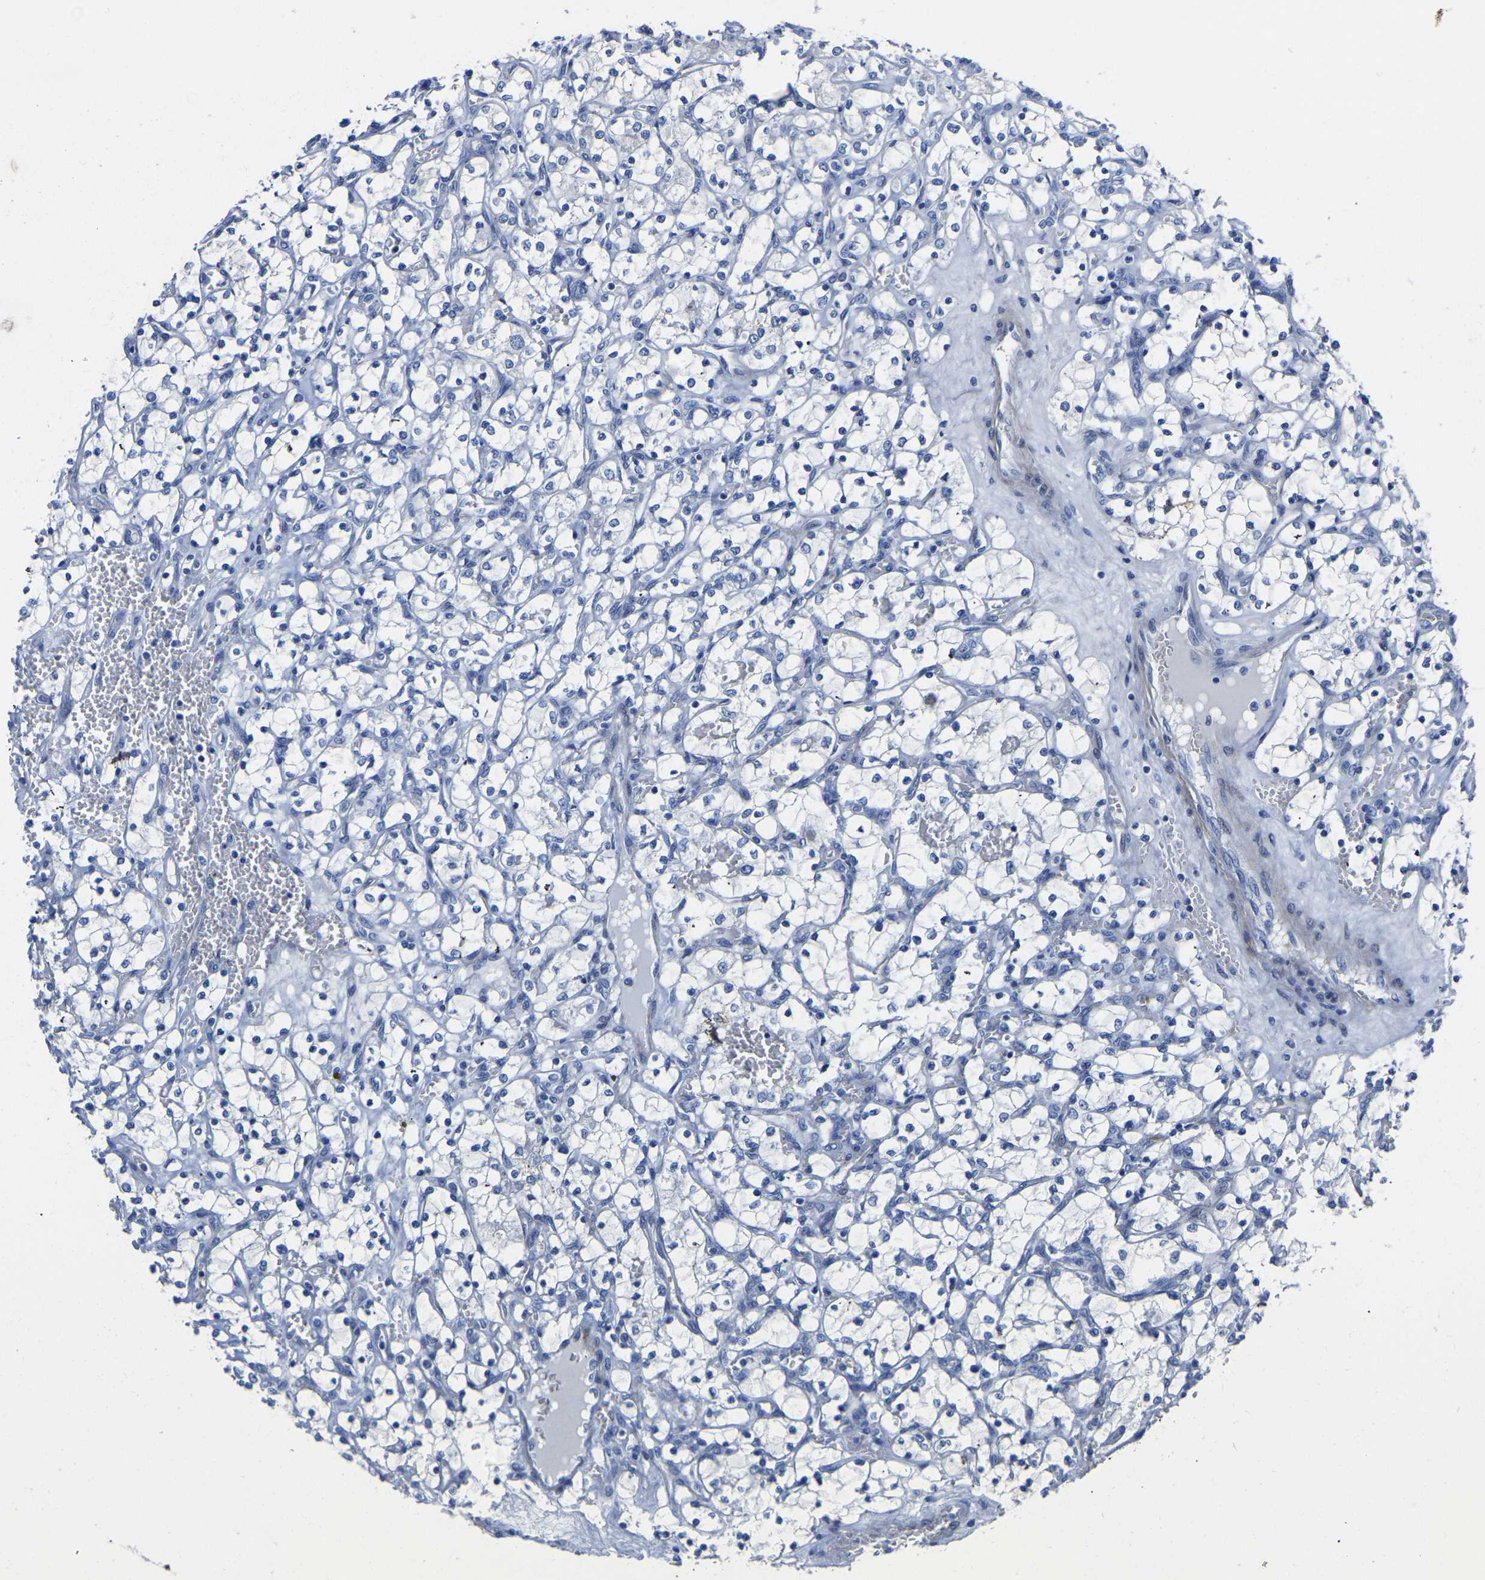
{"staining": {"intensity": "negative", "quantity": "none", "location": "none"}, "tissue": "renal cancer", "cell_type": "Tumor cells", "image_type": "cancer", "snomed": [{"axis": "morphology", "description": "Adenocarcinoma, NOS"}, {"axis": "topography", "description": "Kidney"}], "caption": "DAB (3,3'-diaminobenzidine) immunohistochemical staining of human adenocarcinoma (renal) exhibits no significant expression in tumor cells.", "gene": "SLC45A3", "patient": {"sex": "female", "age": 69}}